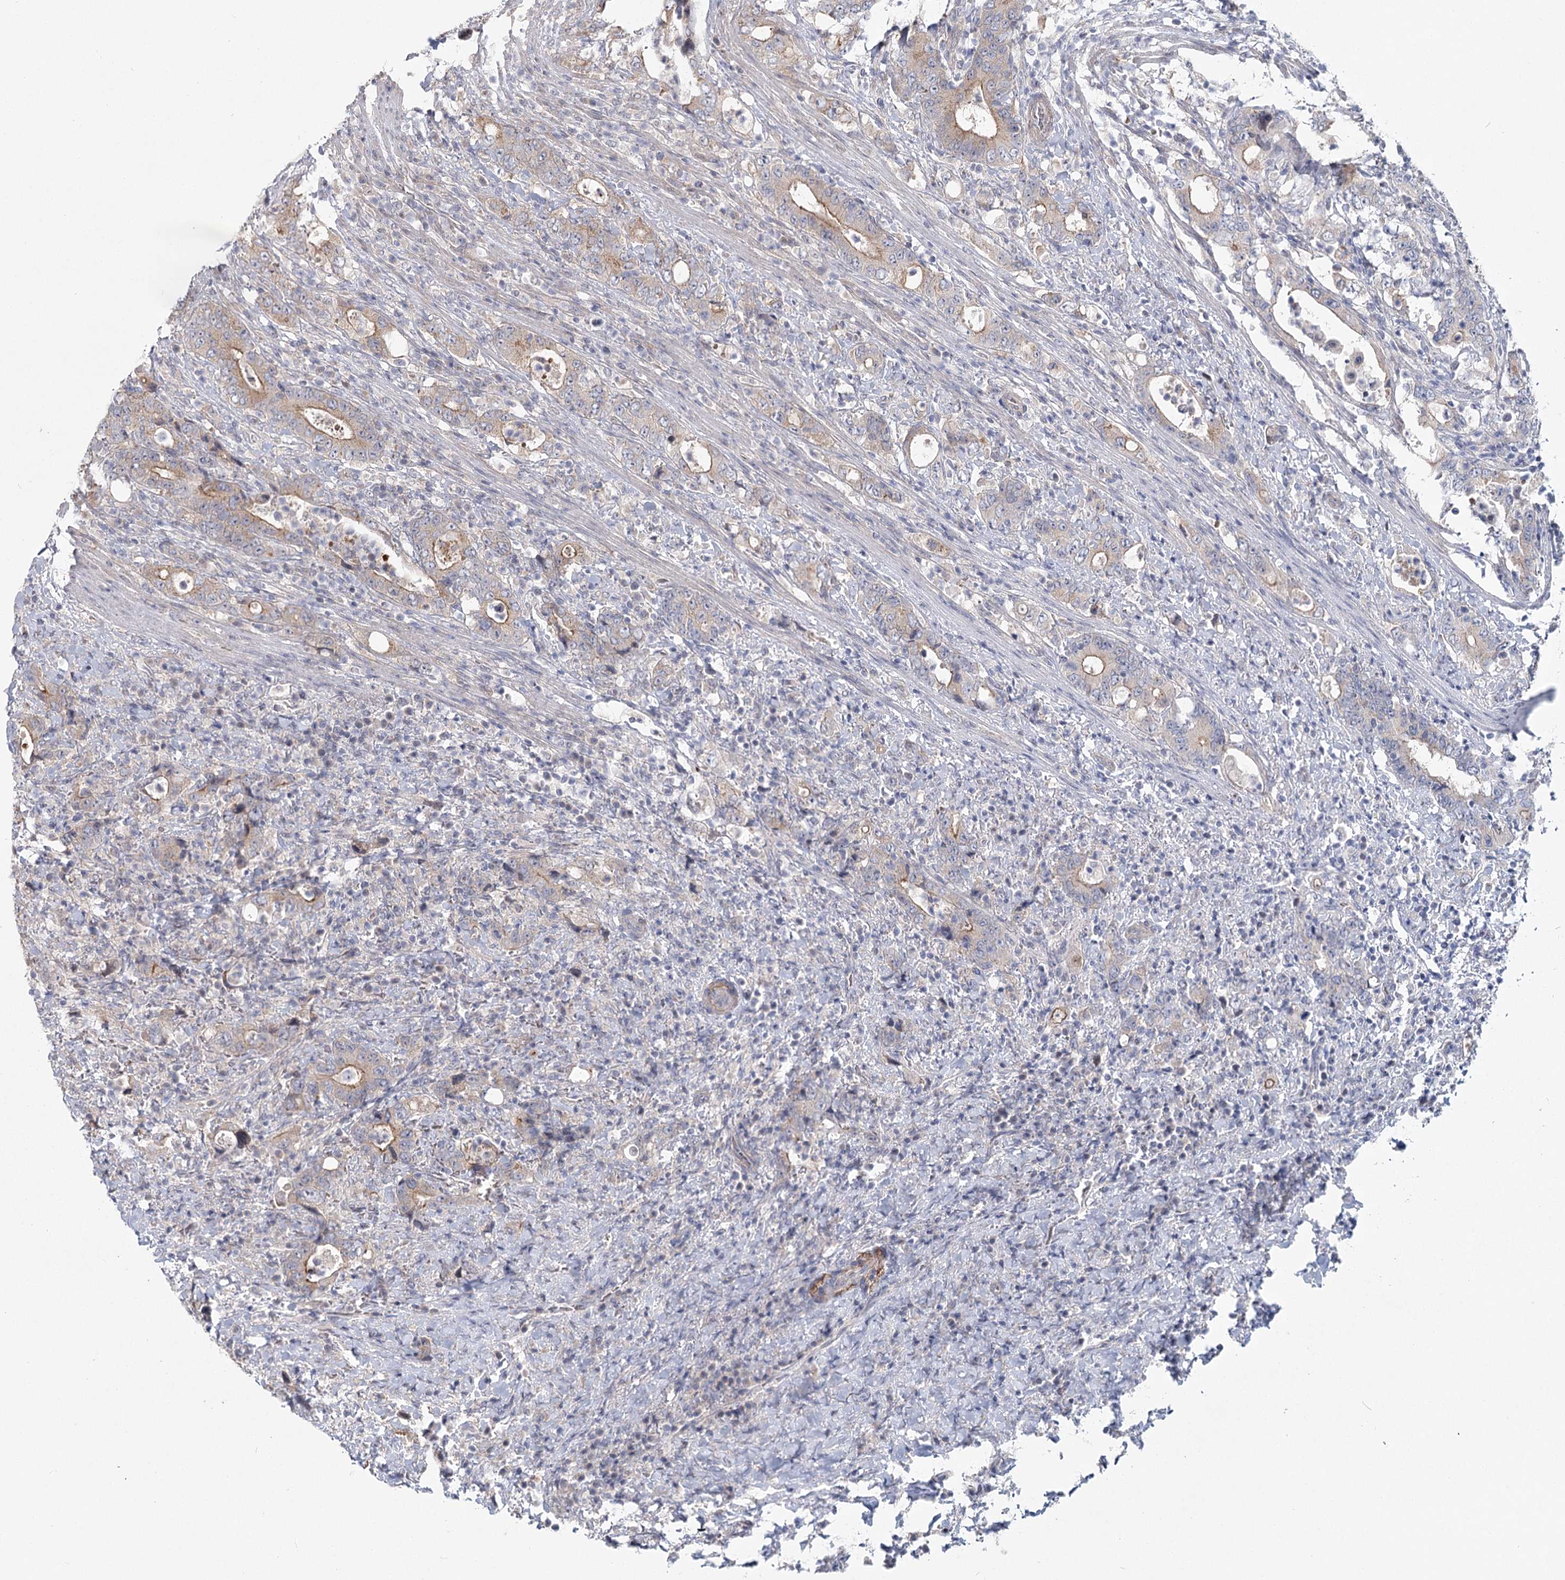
{"staining": {"intensity": "moderate", "quantity": "<25%", "location": "cytoplasmic/membranous"}, "tissue": "colorectal cancer", "cell_type": "Tumor cells", "image_type": "cancer", "snomed": [{"axis": "morphology", "description": "Adenocarcinoma, NOS"}, {"axis": "topography", "description": "Colon"}], "caption": "A histopathology image of human colorectal cancer stained for a protein reveals moderate cytoplasmic/membranous brown staining in tumor cells. (IHC, brightfield microscopy, high magnification).", "gene": "SPINK13", "patient": {"sex": "female", "age": 75}}